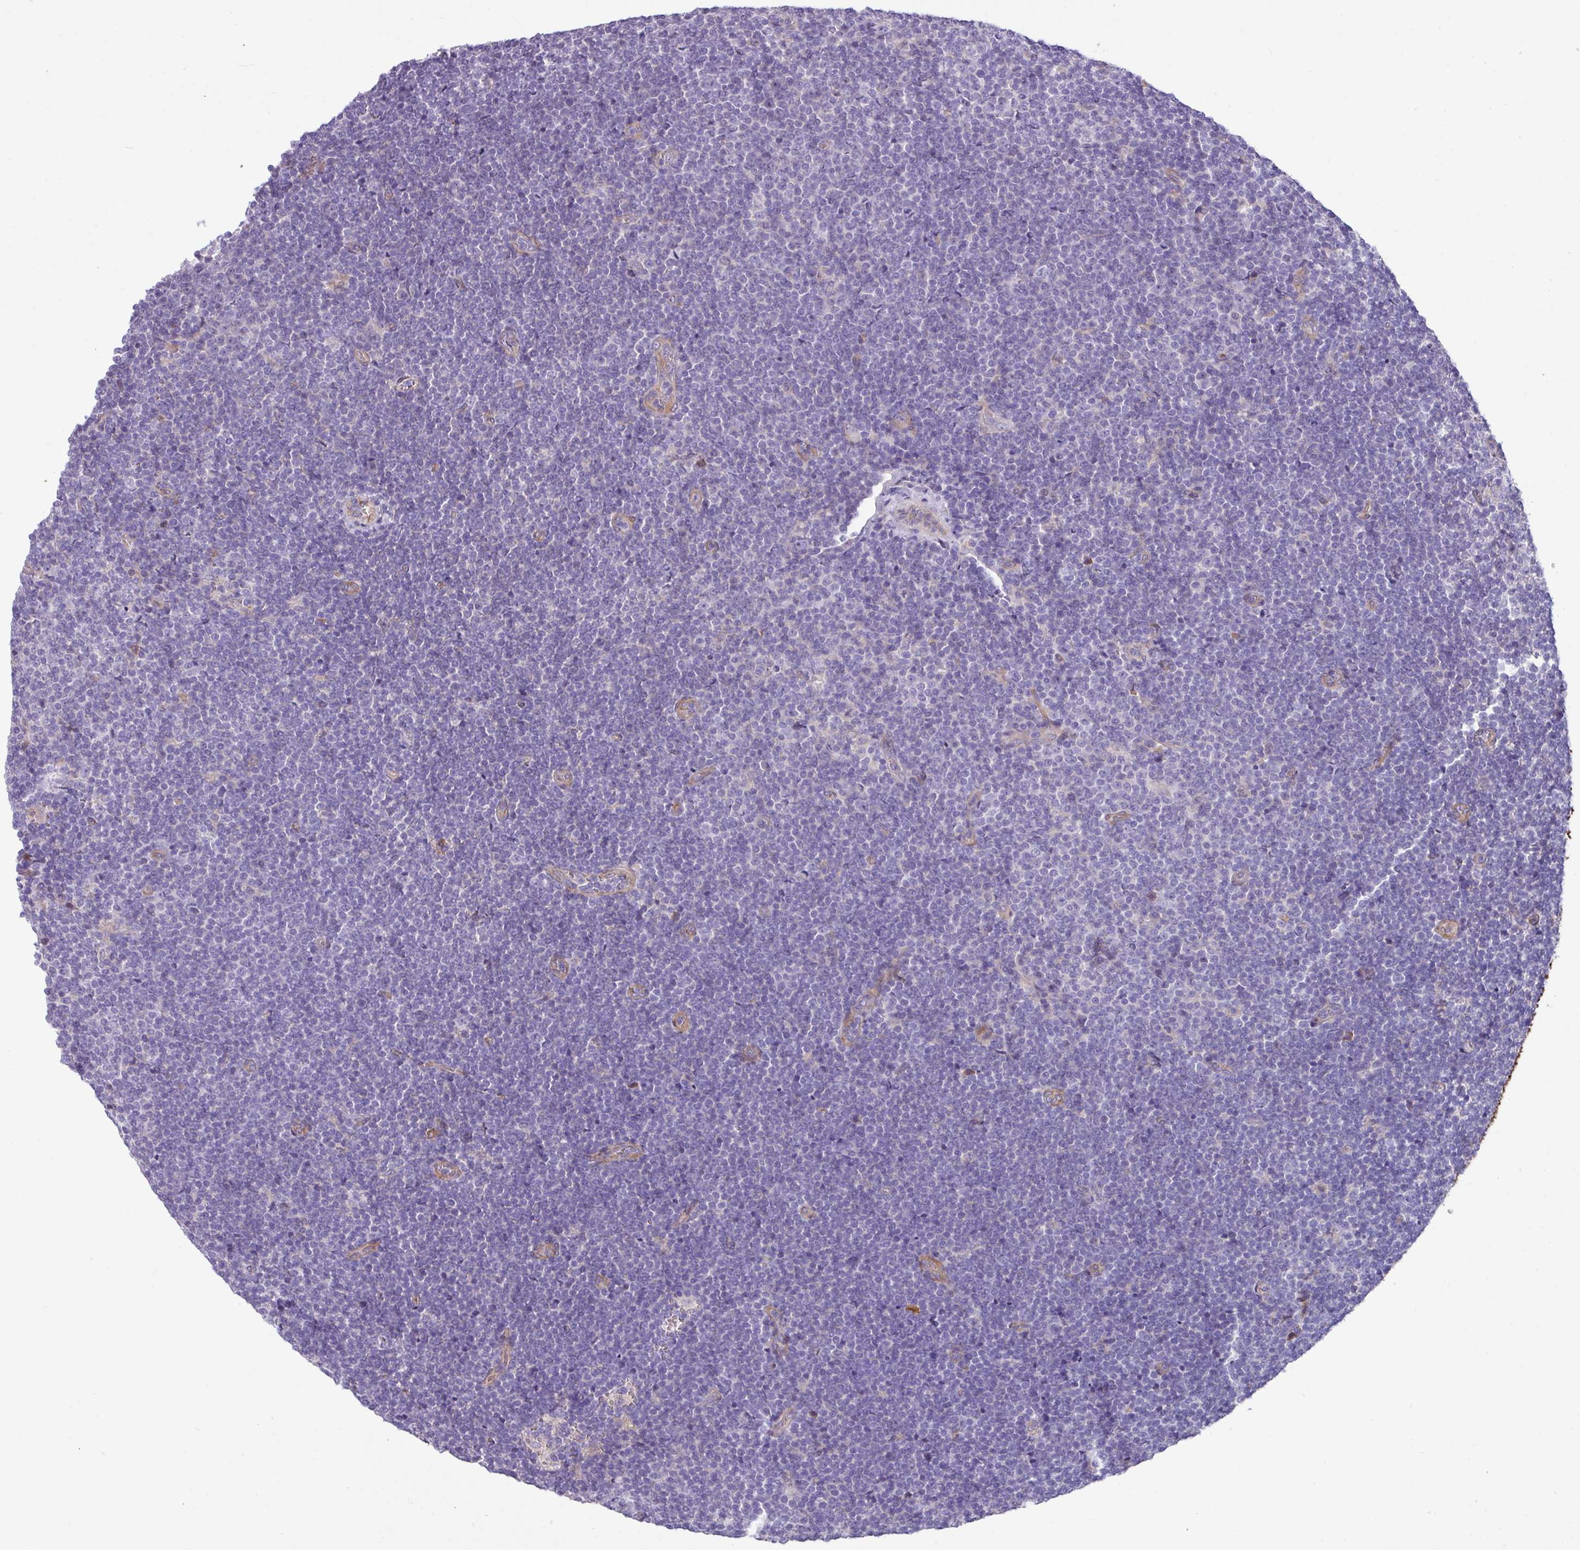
{"staining": {"intensity": "negative", "quantity": "none", "location": "none"}, "tissue": "lymphoma", "cell_type": "Tumor cells", "image_type": "cancer", "snomed": [{"axis": "morphology", "description": "Malignant lymphoma, non-Hodgkin's type, Low grade"}, {"axis": "topography", "description": "Lymph node"}], "caption": "Tumor cells are negative for protein expression in human low-grade malignant lymphoma, non-Hodgkin's type.", "gene": "KIRREL3", "patient": {"sex": "male", "age": 48}}